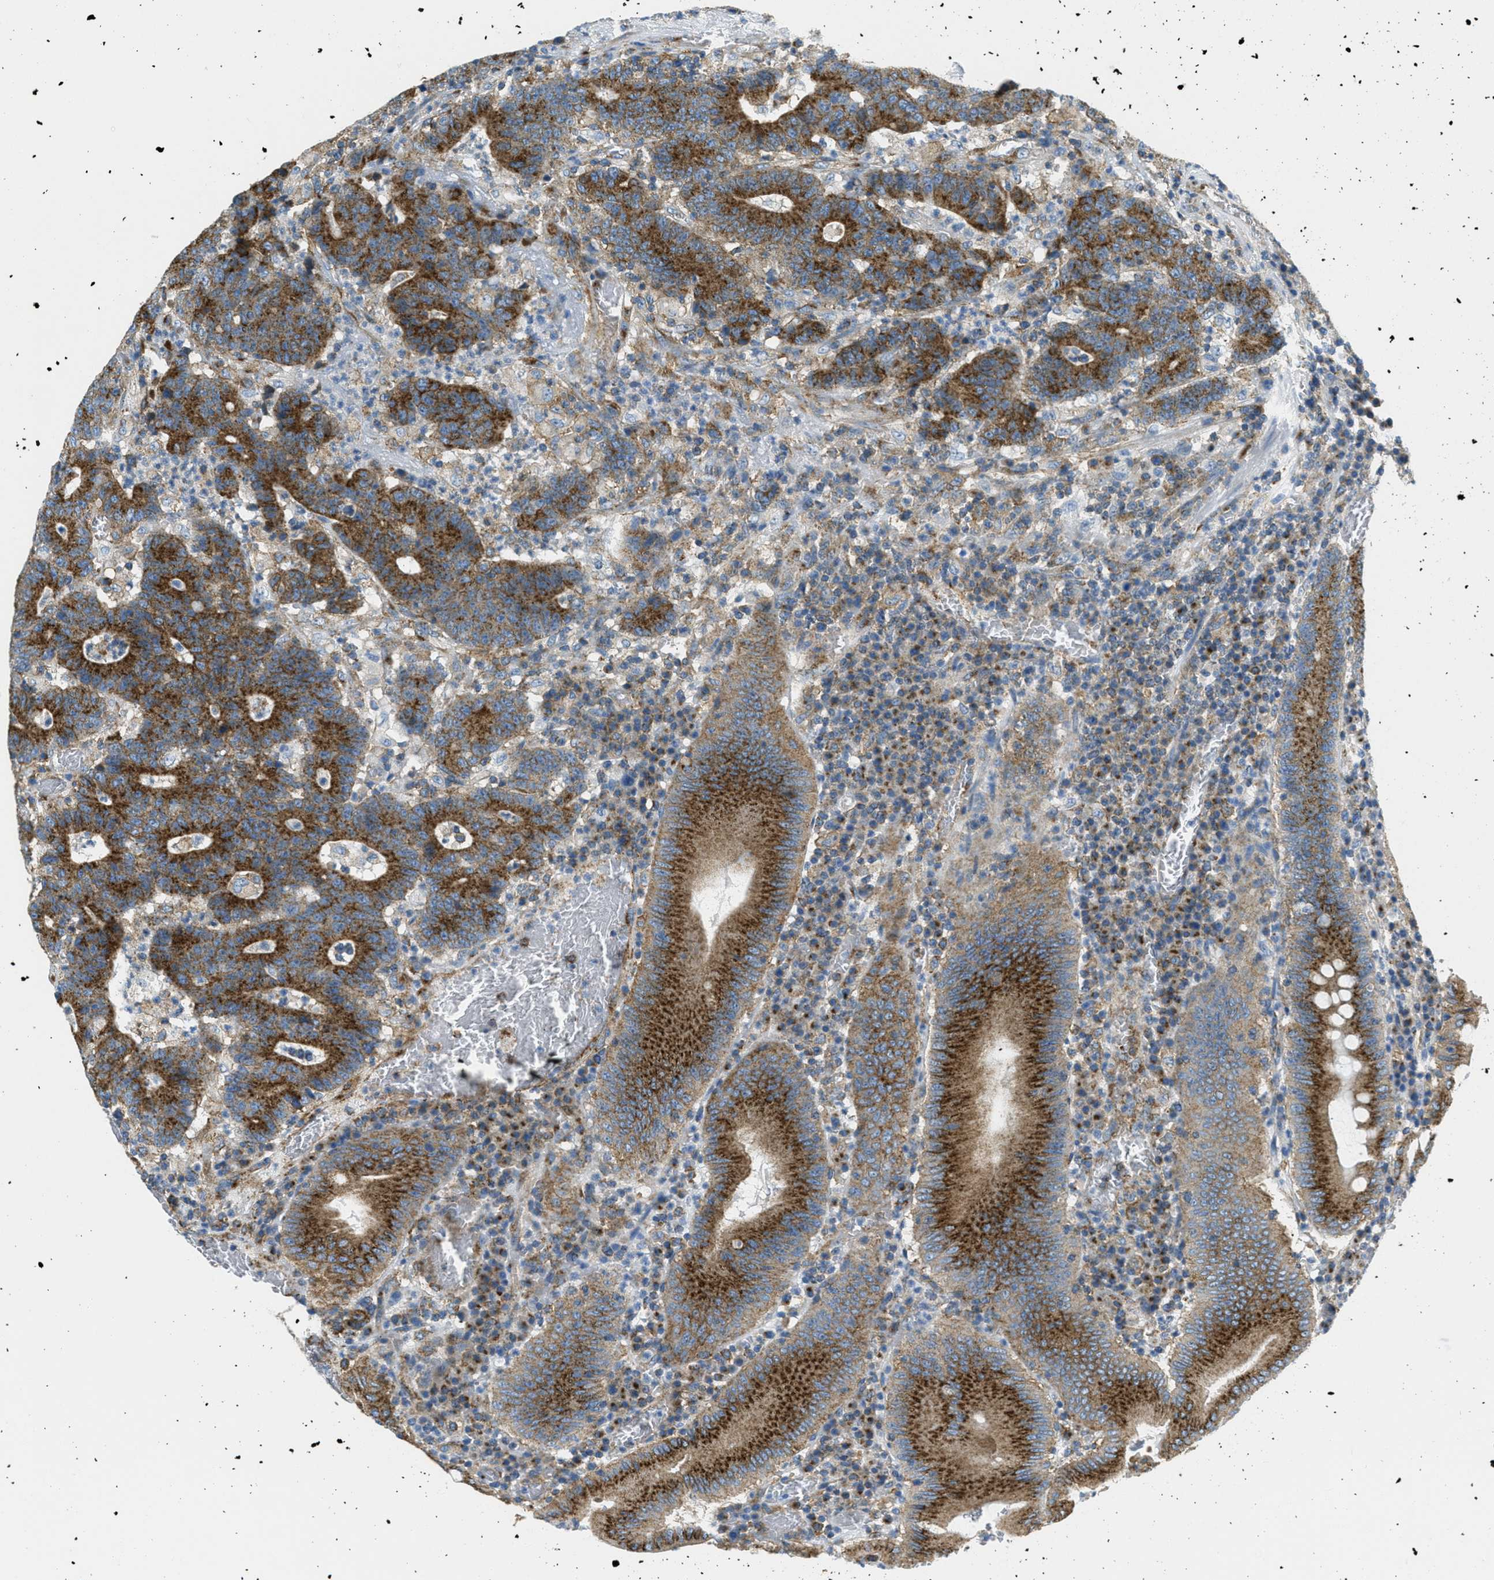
{"staining": {"intensity": "strong", "quantity": ">75%", "location": "cytoplasmic/membranous"}, "tissue": "colorectal cancer", "cell_type": "Tumor cells", "image_type": "cancer", "snomed": [{"axis": "morphology", "description": "Normal tissue, NOS"}, {"axis": "morphology", "description": "Adenocarcinoma, NOS"}, {"axis": "topography", "description": "Colon"}], "caption": "DAB (3,3'-diaminobenzidine) immunohistochemical staining of human adenocarcinoma (colorectal) demonstrates strong cytoplasmic/membranous protein positivity in about >75% of tumor cells.", "gene": "AP2B1", "patient": {"sex": "female", "age": 75}}